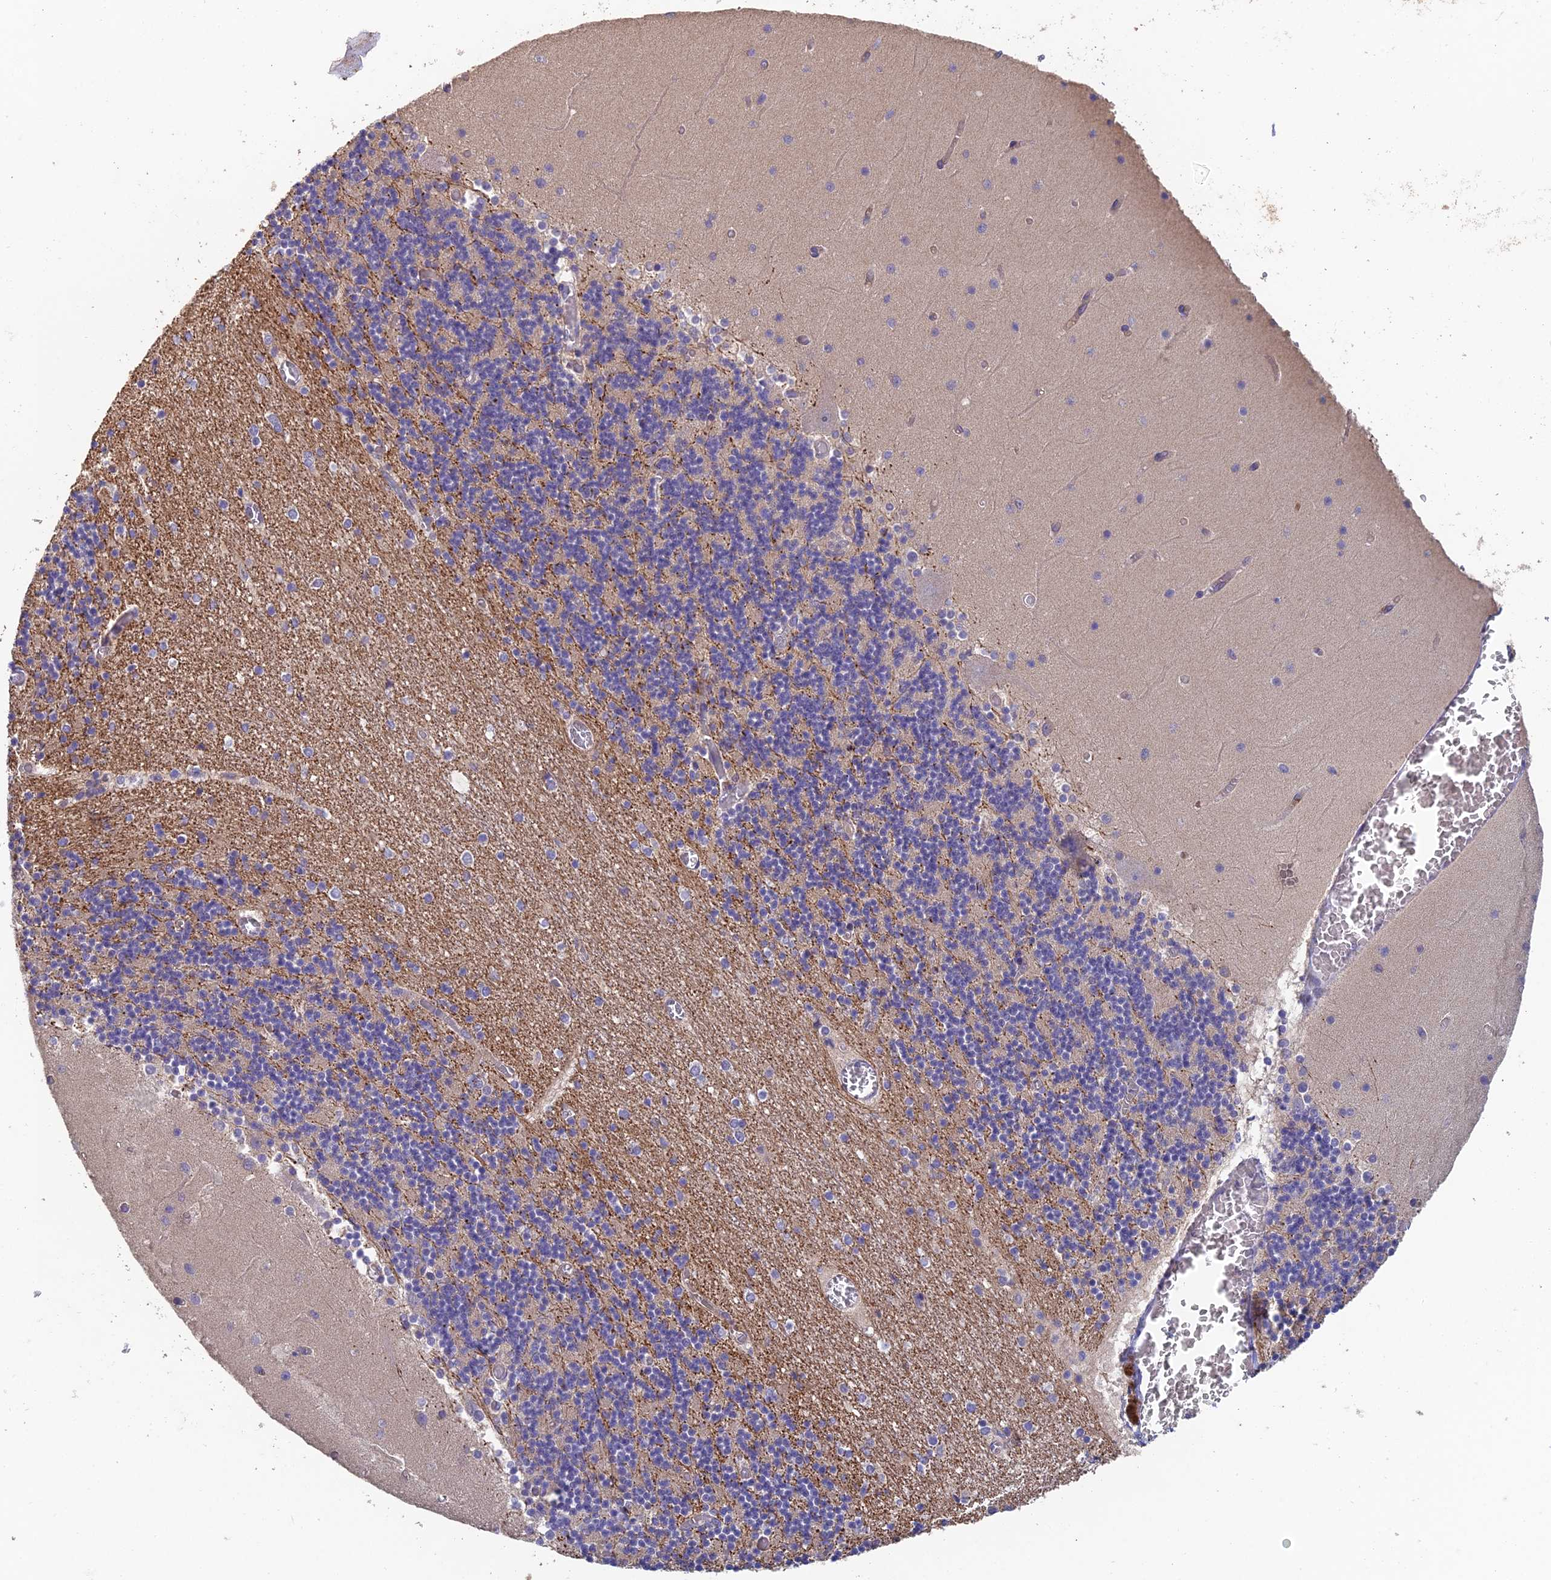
{"staining": {"intensity": "moderate", "quantity": "25%-75%", "location": "cytoplasmic/membranous"}, "tissue": "cerebellum", "cell_type": "Cells in granular layer", "image_type": "normal", "snomed": [{"axis": "morphology", "description": "Normal tissue, NOS"}, {"axis": "topography", "description": "Cerebellum"}], "caption": "A medium amount of moderate cytoplasmic/membranous positivity is appreciated in about 25%-75% of cells in granular layer in unremarkable cerebellum. (brown staining indicates protein expression, while blue staining denotes nuclei).", "gene": "ADAMTS13", "patient": {"sex": "female", "age": 28}}